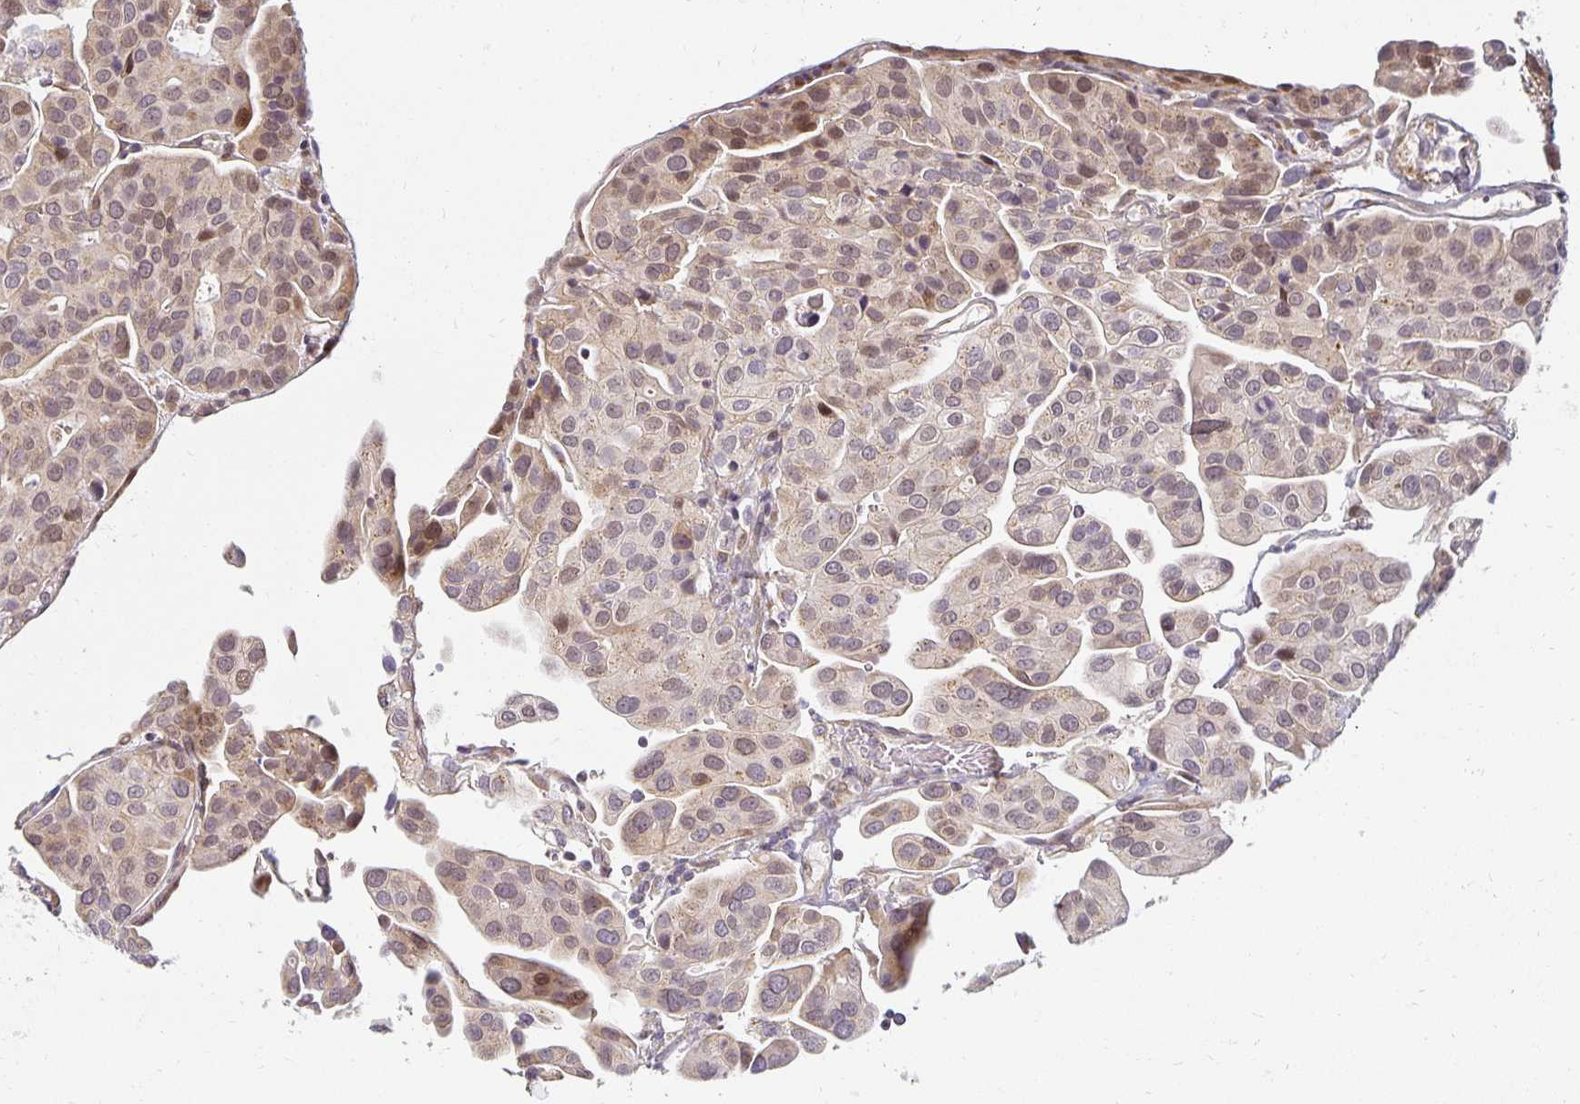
{"staining": {"intensity": "weak", "quantity": "25%-75%", "location": "cytoplasmic/membranous,nuclear"}, "tissue": "renal cancer", "cell_type": "Tumor cells", "image_type": "cancer", "snomed": [{"axis": "morphology", "description": "Adenocarcinoma, NOS"}, {"axis": "topography", "description": "Urinary bladder"}], "caption": "Renal adenocarcinoma stained with a brown dye exhibits weak cytoplasmic/membranous and nuclear positive positivity in about 25%-75% of tumor cells.", "gene": "EHF", "patient": {"sex": "male", "age": 61}}